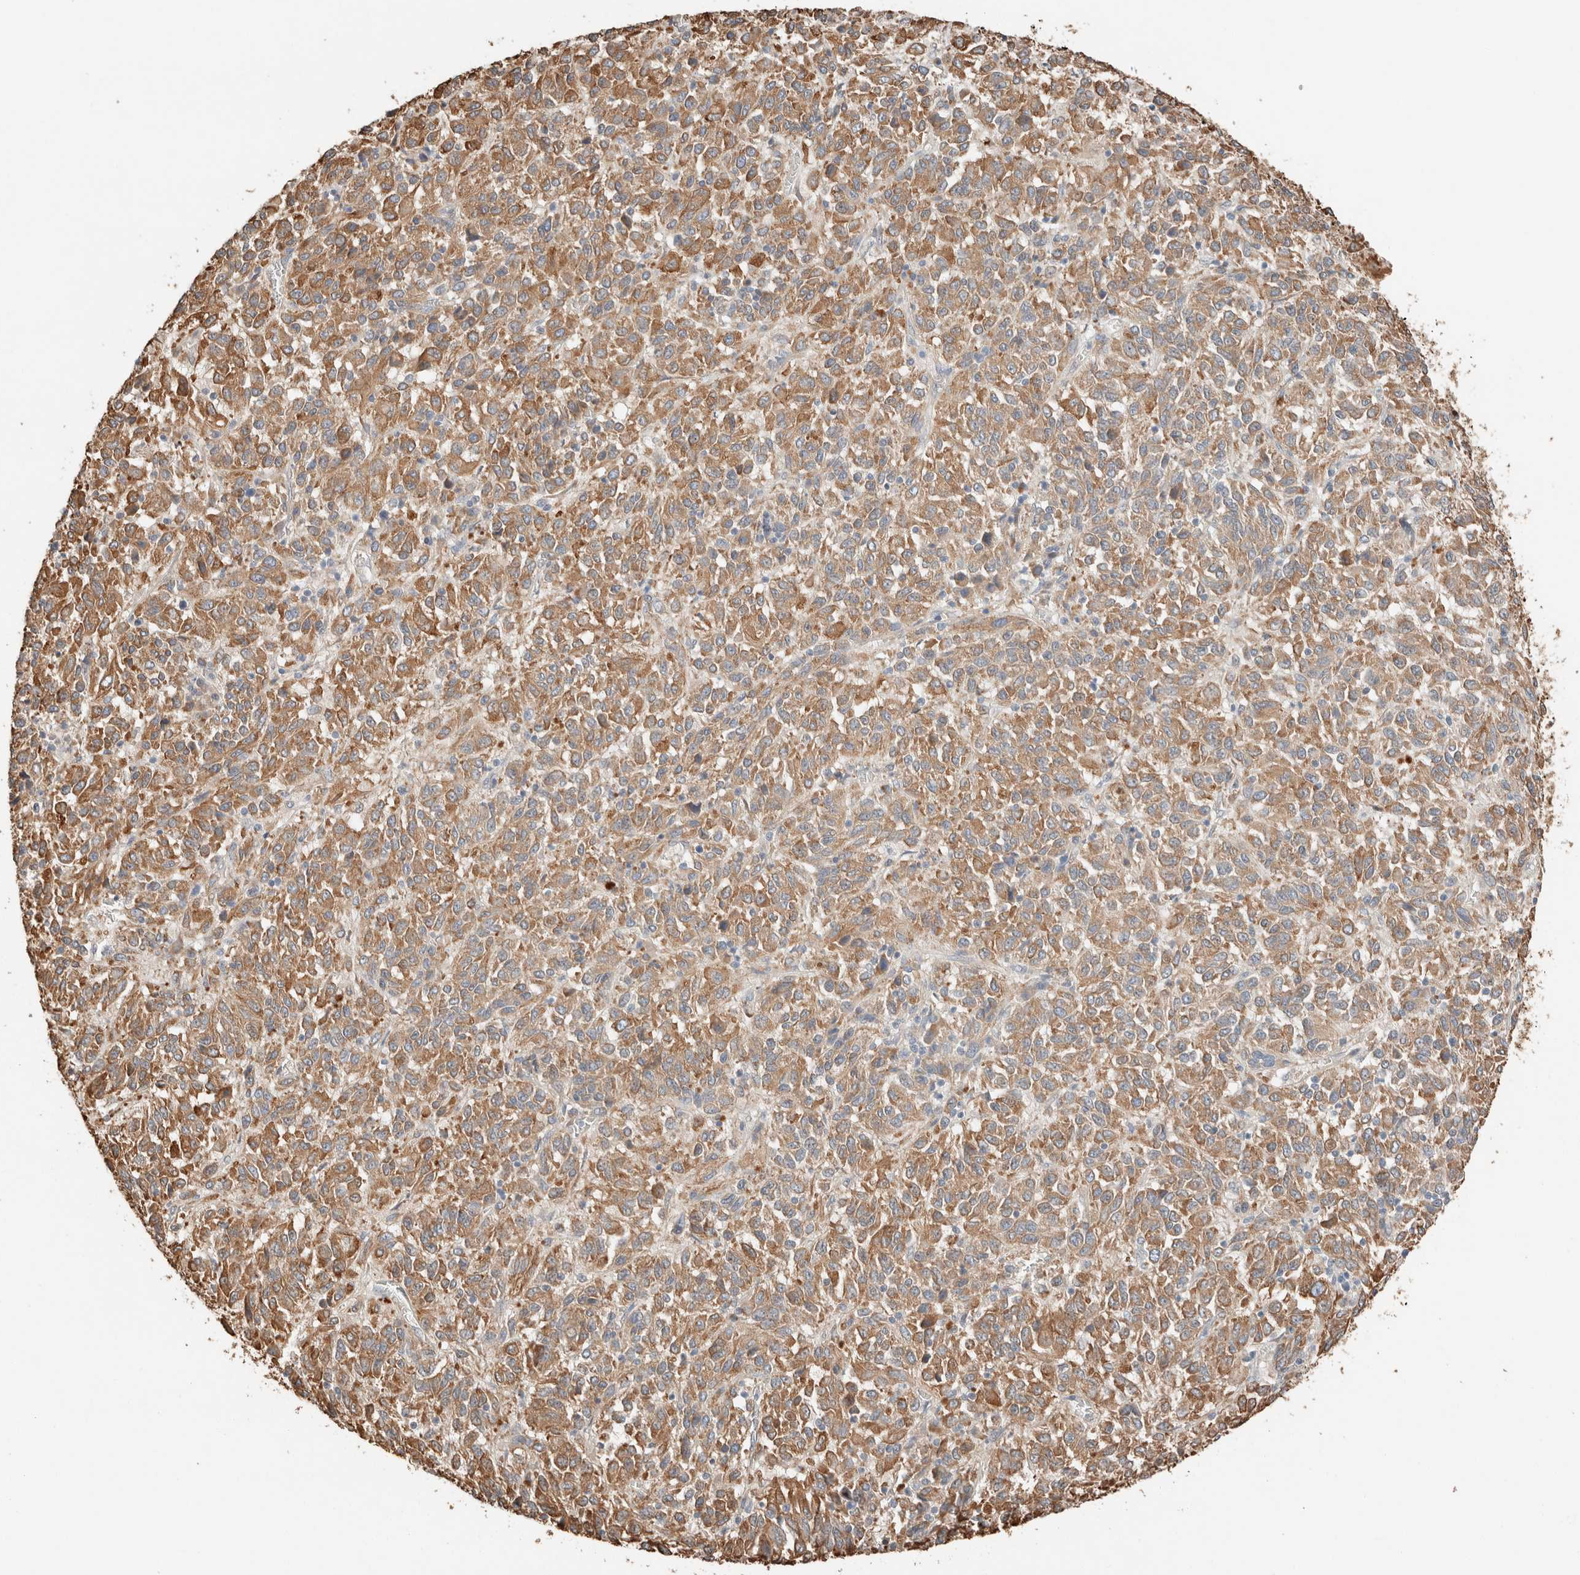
{"staining": {"intensity": "moderate", "quantity": ">75%", "location": "cytoplasmic/membranous"}, "tissue": "melanoma", "cell_type": "Tumor cells", "image_type": "cancer", "snomed": [{"axis": "morphology", "description": "Malignant melanoma, Metastatic site"}, {"axis": "topography", "description": "Lung"}], "caption": "Brown immunohistochemical staining in human melanoma demonstrates moderate cytoplasmic/membranous positivity in approximately >75% of tumor cells. The protein of interest is shown in brown color, while the nuclei are stained blue.", "gene": "TUBD1", "patient": {"sex": "male", "age": 64}}